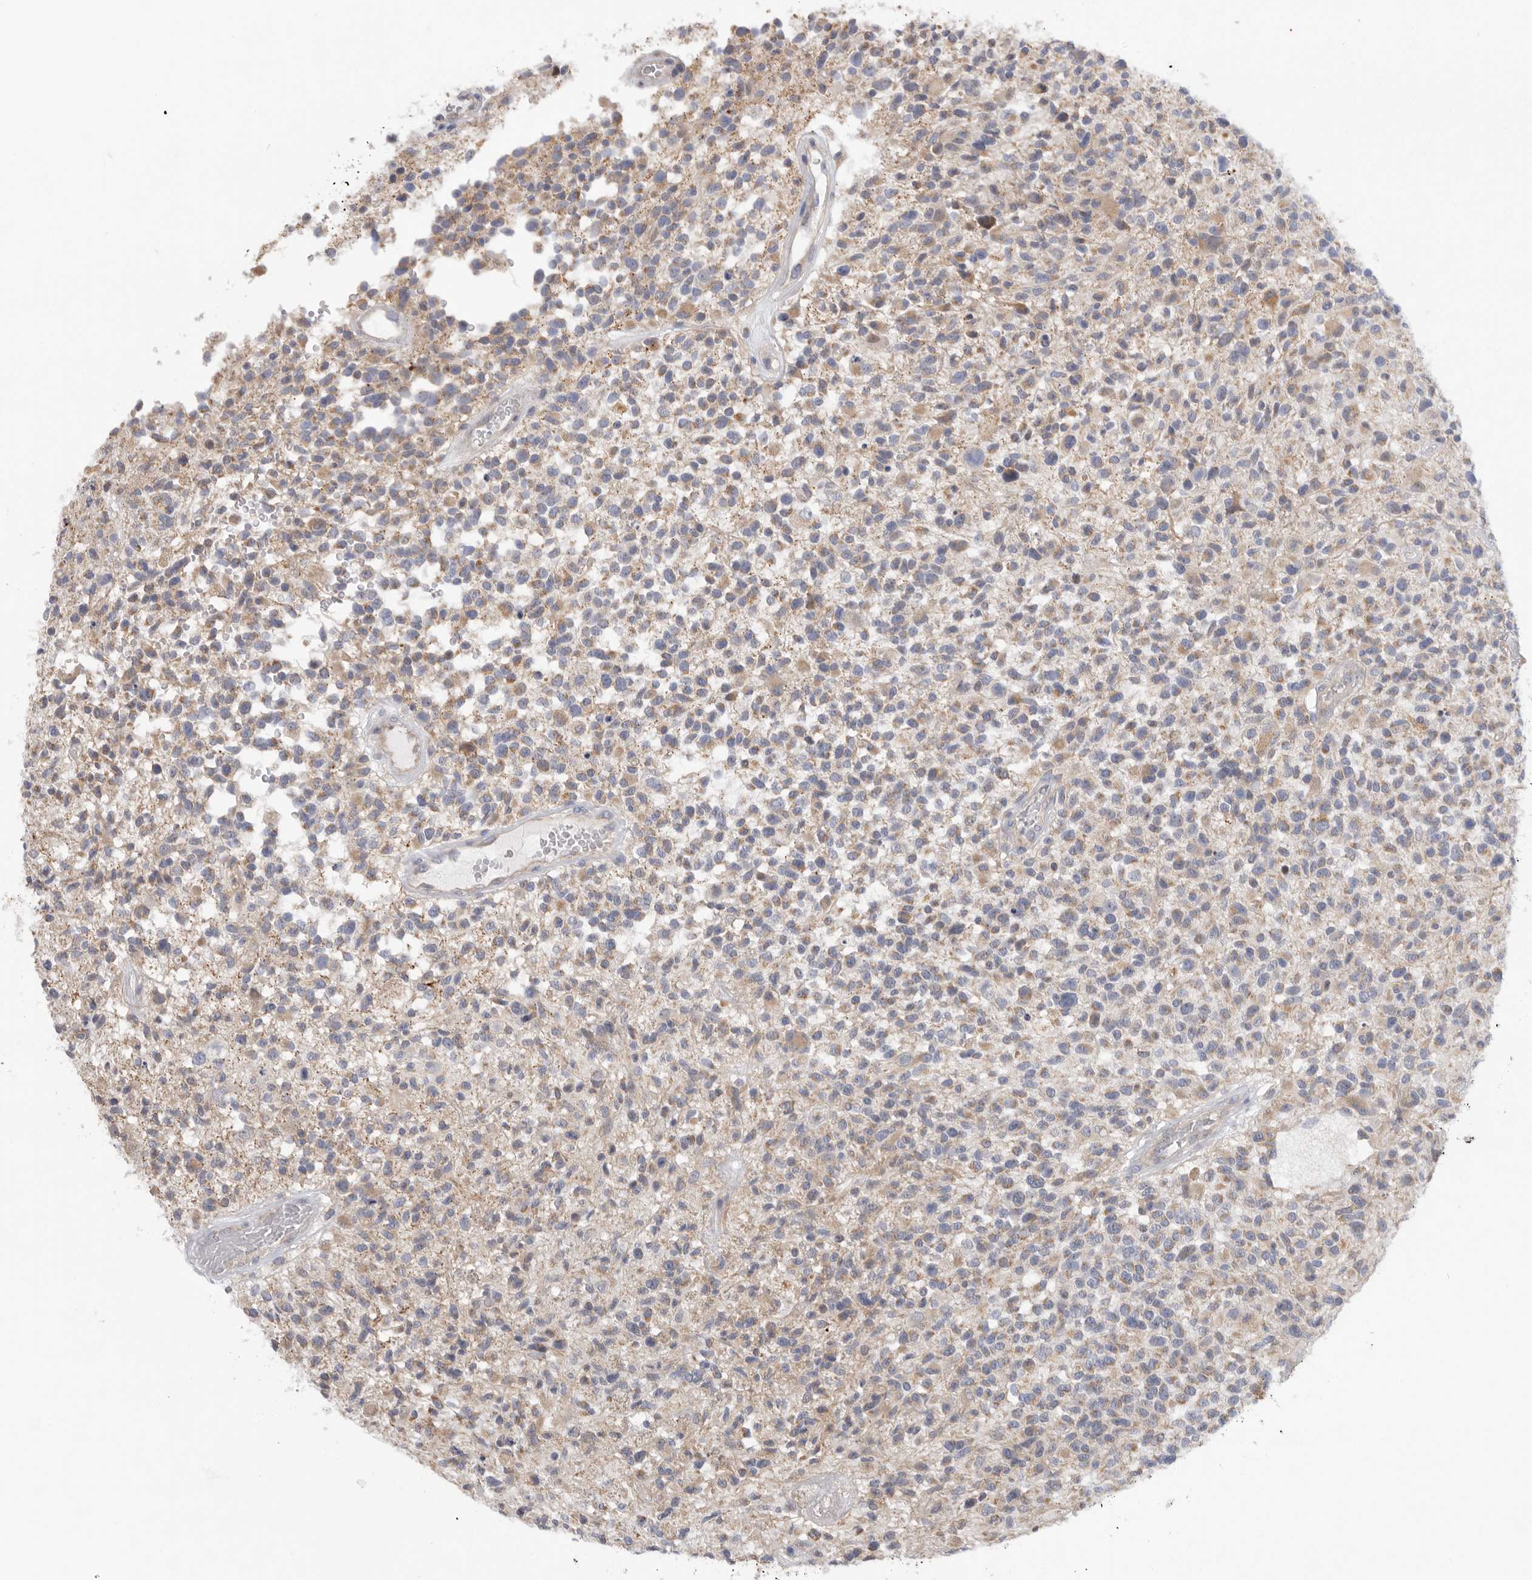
{"staining": {"intensity": "weak", "quantity": "25%-75%", "location": "cytoplasmic/membranous"}, "tissue": "glioma", "cell_type": "Tumor cells", "image_type": "cancer", "snomed": [{"axis": "morphology", "description": "Glioma, malignant, High grade"}, {"axis": "morphology", "description": "Glioblastoma, NOS"}, {"axis": "topography", "description": "Brain"}], "caption": "Brown immunohistochemical staining in glioma reveals weak cytoplasmic/membranous positivity in approximately 25%-75% of tumor cells.", "gene": "MTFR1L", "patient": {"sex": "male", "age": 60}}